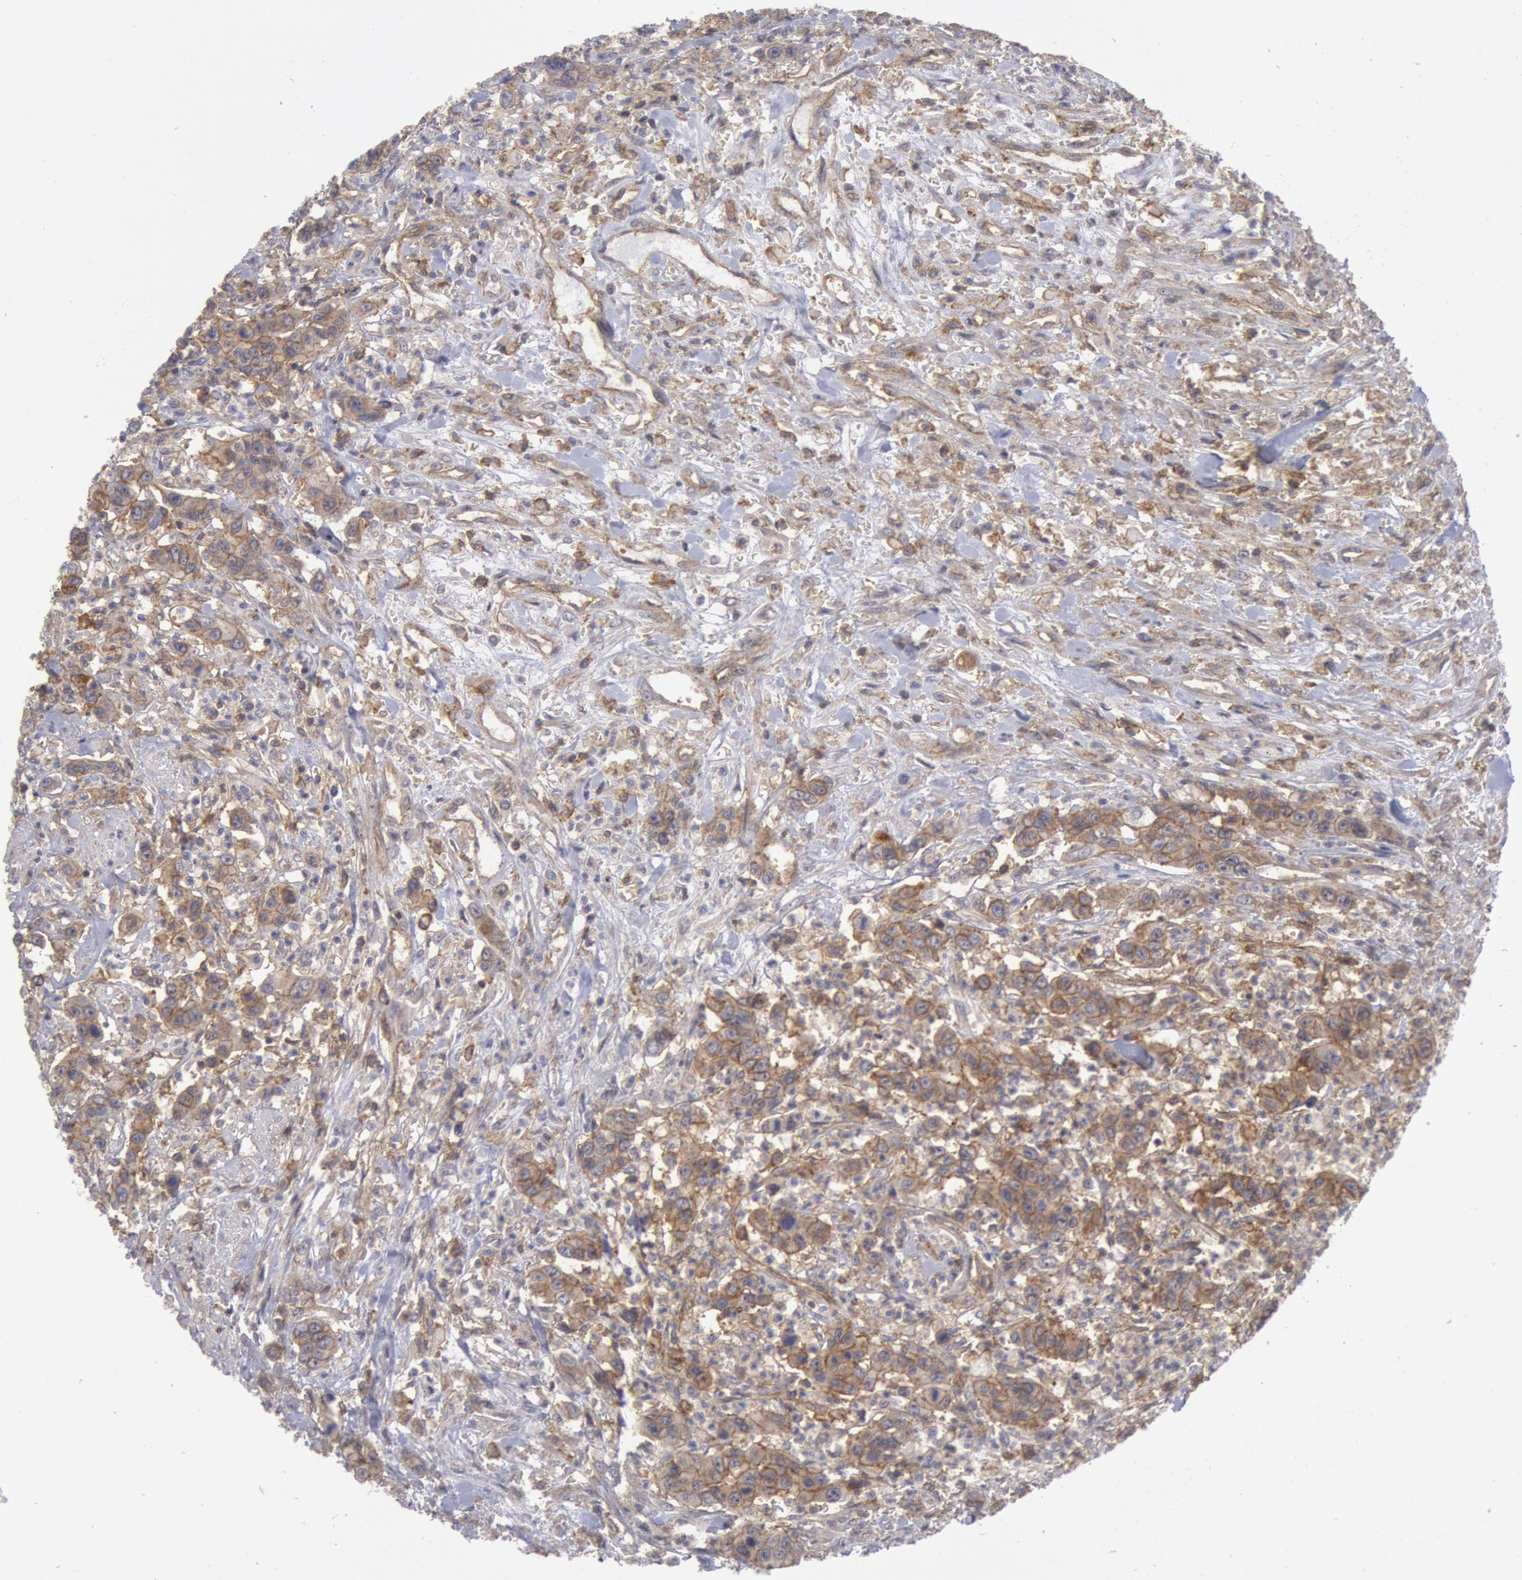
{"staining": {"intensity": "moderate", "quantity": ">75%", "location": "cytoplasmic/membranous"}, "tissue": "urothelial cancer", "cell_type": "Tumor cells", "image_type": "cancer", "snomed": [{"axis": "morphology", "description": "Urothelial carcinoma, High grade"}, {"axis": "topography", "description": "Urinary bladder"}], "caption": "Immunohistochemistry (IHC) (DAB) staining of human urothelial carcinoma (high-grade) exhibits moderate cytoplasmic/membranous protein expression in about >75% of tumor cells.", "gene": "STX4", "patient": {"sex": "male", "age": 86}}